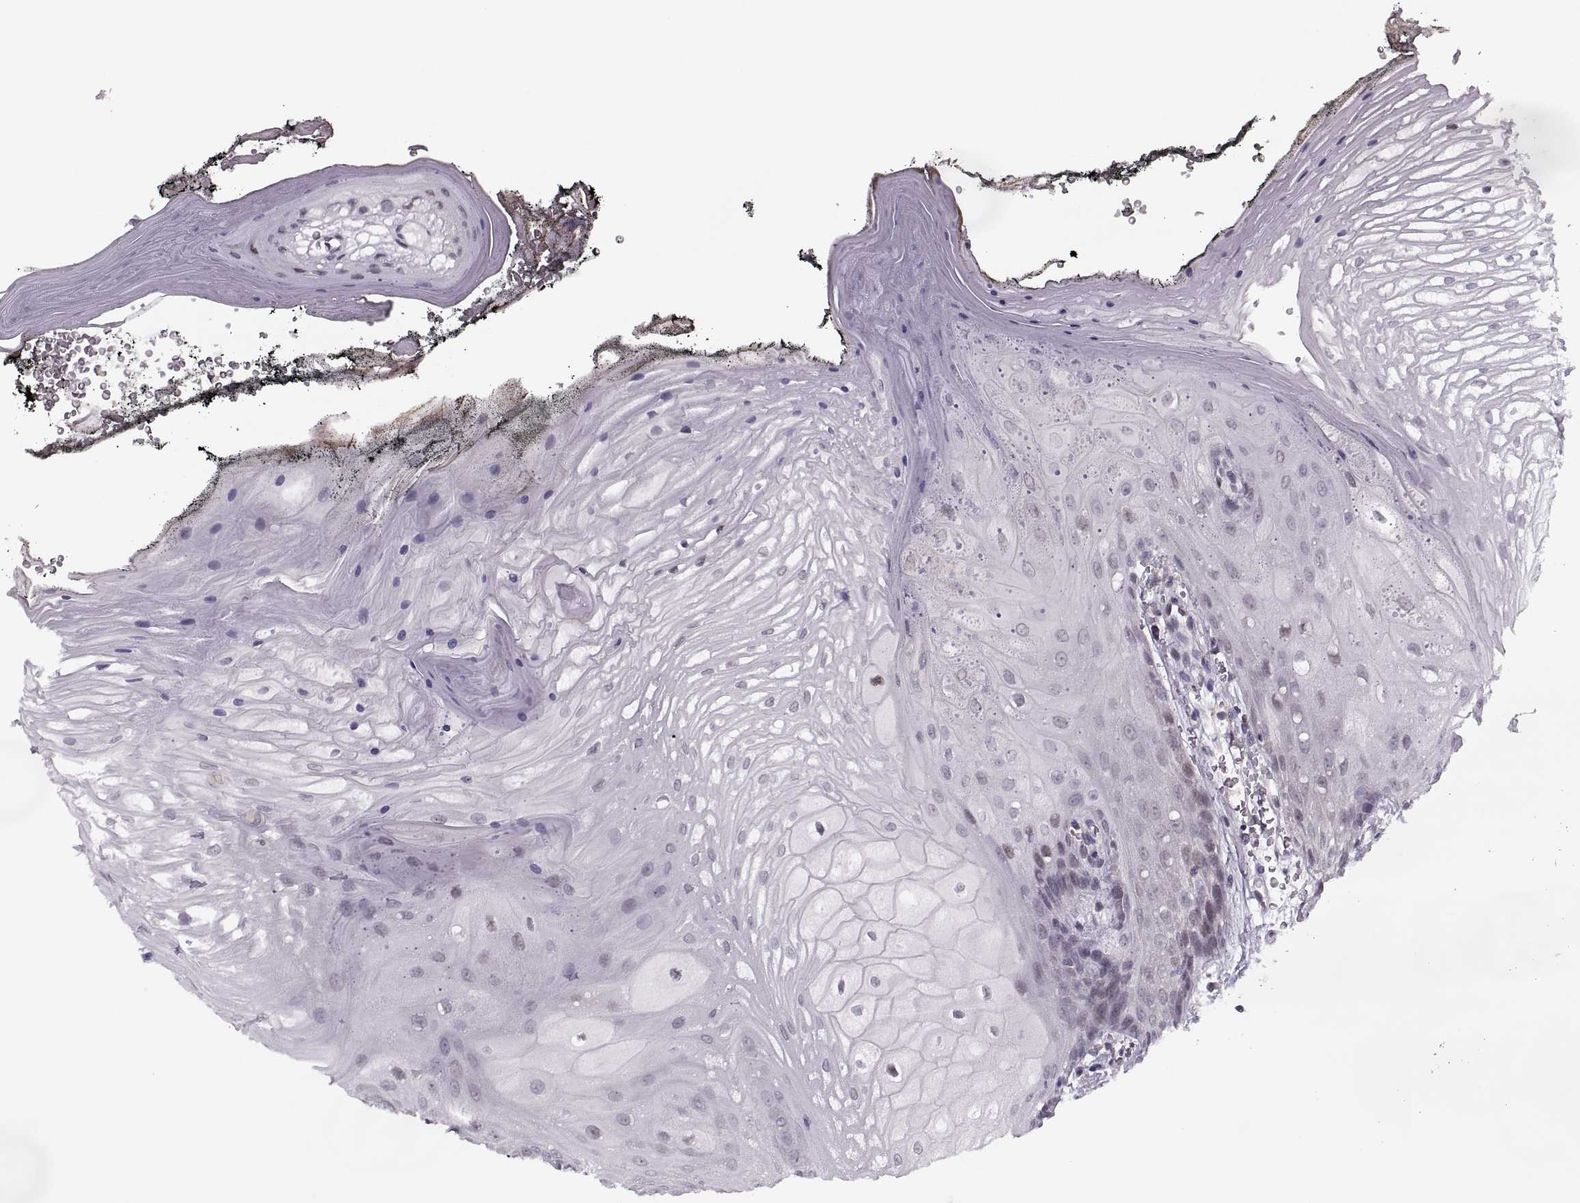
{"staining": {"intensity": "negative", "quantity": "none", "location": "none"}, "tissue": "oral mucosa", "cell_type": "Squamous epithelial cells", "image_type": "normal", "snomed": [{"axis": "morphology", "description": "Normal tissue, NOS"}, {"axis": "morphology", "description": "Squamous cell carcinoma, NOS"}, {"axis": "topography", "description": "Oral tissue"}, {"axis": "topography", "description": "Head-Neck"}], "caption": "Immunohistochemistry (IHC) photomicrograph of unremarkable human oral mucosa stained for a protein (brown), which displays no staining in squamous epithelial cells.", "gene": "LUZP2", "patient": {"sex": "male", "age": 65}}